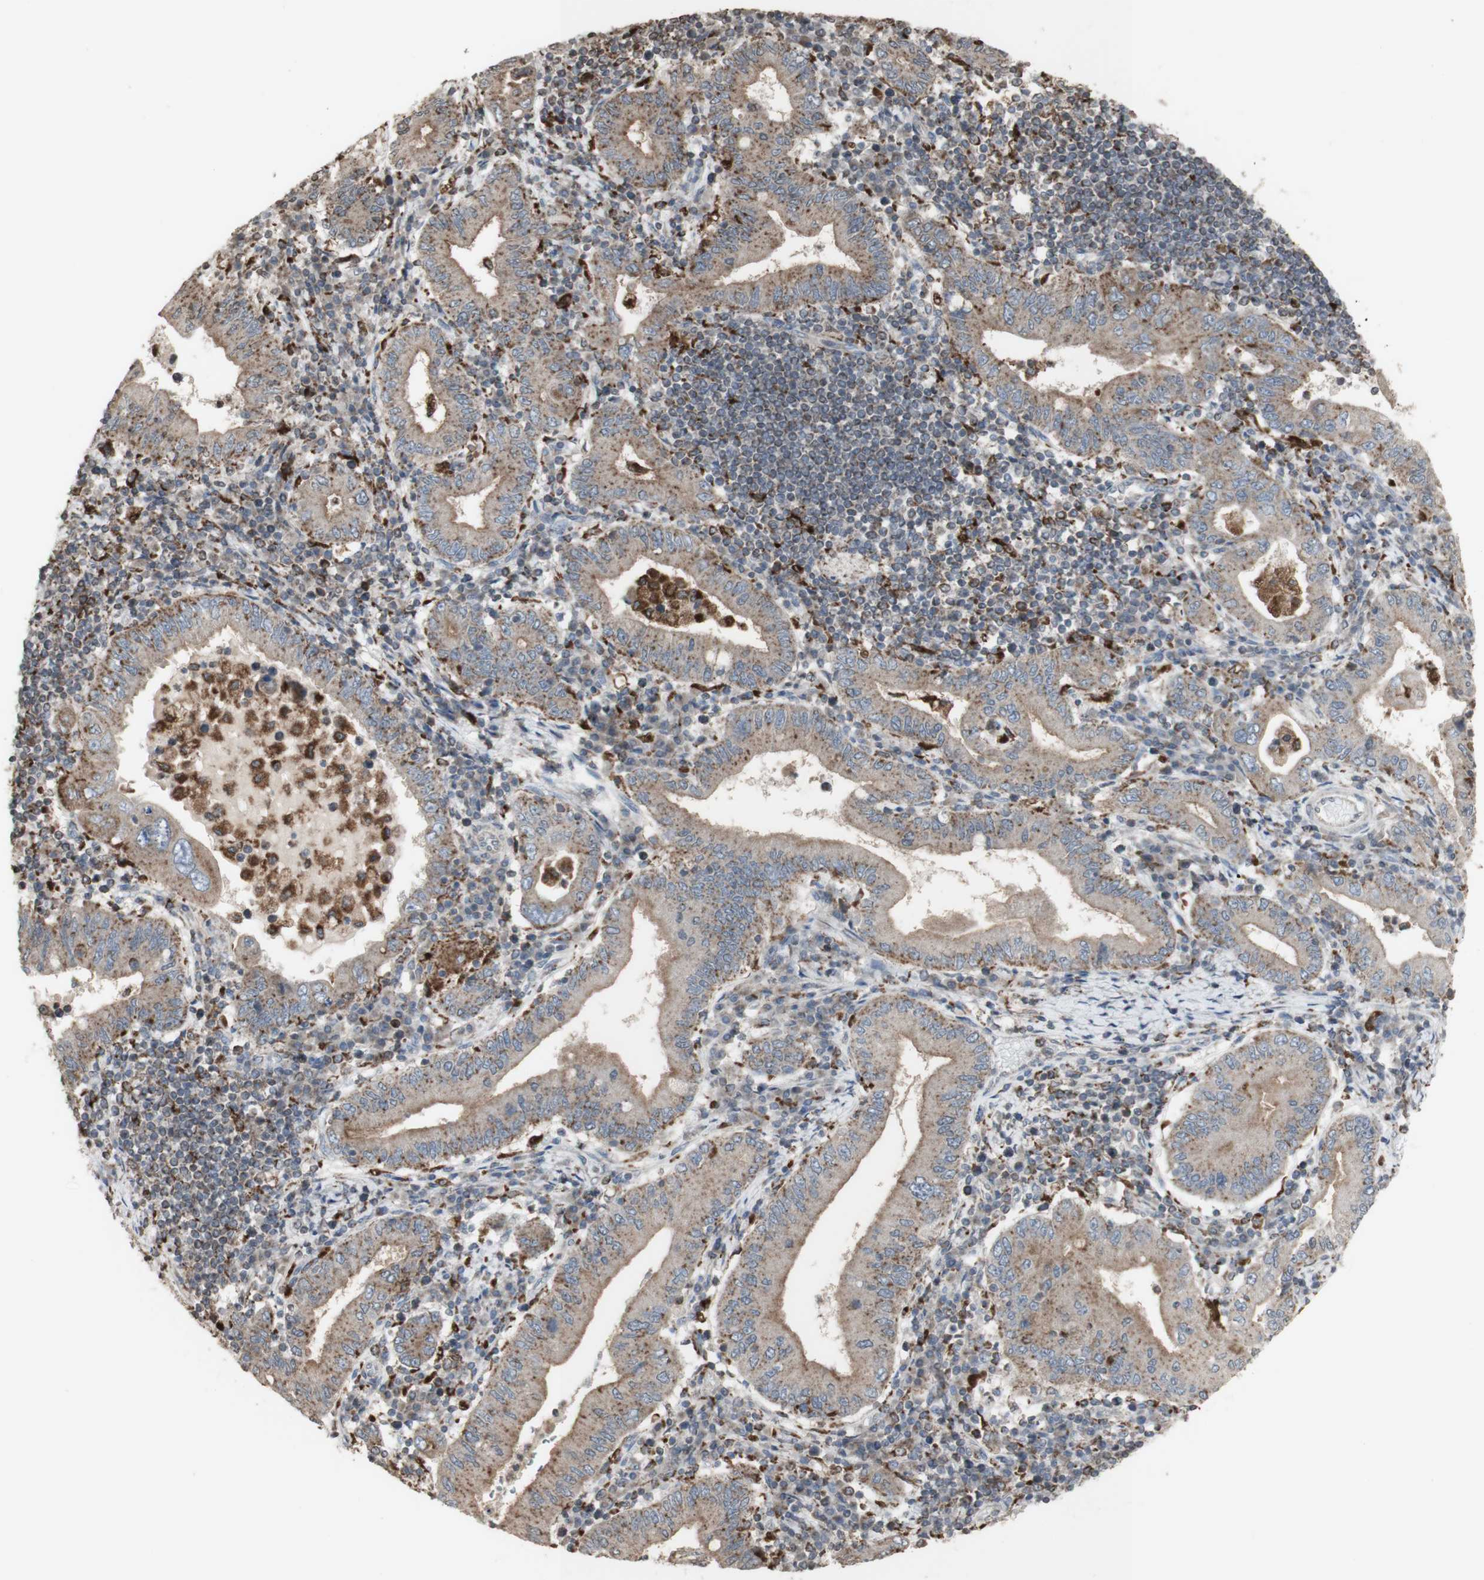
{"staining": {"intensity": "weak", "quantity": ">75%", "location": "cytoplasmic/membranous"}, "tissue": "stomach cancer", "cell_type": "Tumor cells", "image_type": "cancer", "snomed": [{"axis": "morphology", "description": "Normal tissue, NOS"}, {"axis": "morphology", "description": "Adenocarcinoma, NOS"}, {"axis": "topography", "description": "Esophagus"}, {"axis": "topography", "description": "Stomach, upper"}, {"axis": "topography", "description": "Peripheral nerve tissue"}], "caption": "Stomach cancer (adenocarcinoma) tissue reveals weak cytoplasmic/membranous expression in approximately >75% of tumor cells, visualized by immunohistochemistry.", "gene": "ATP6V1E1", "patient": {"sex": "male", "age": 62}}